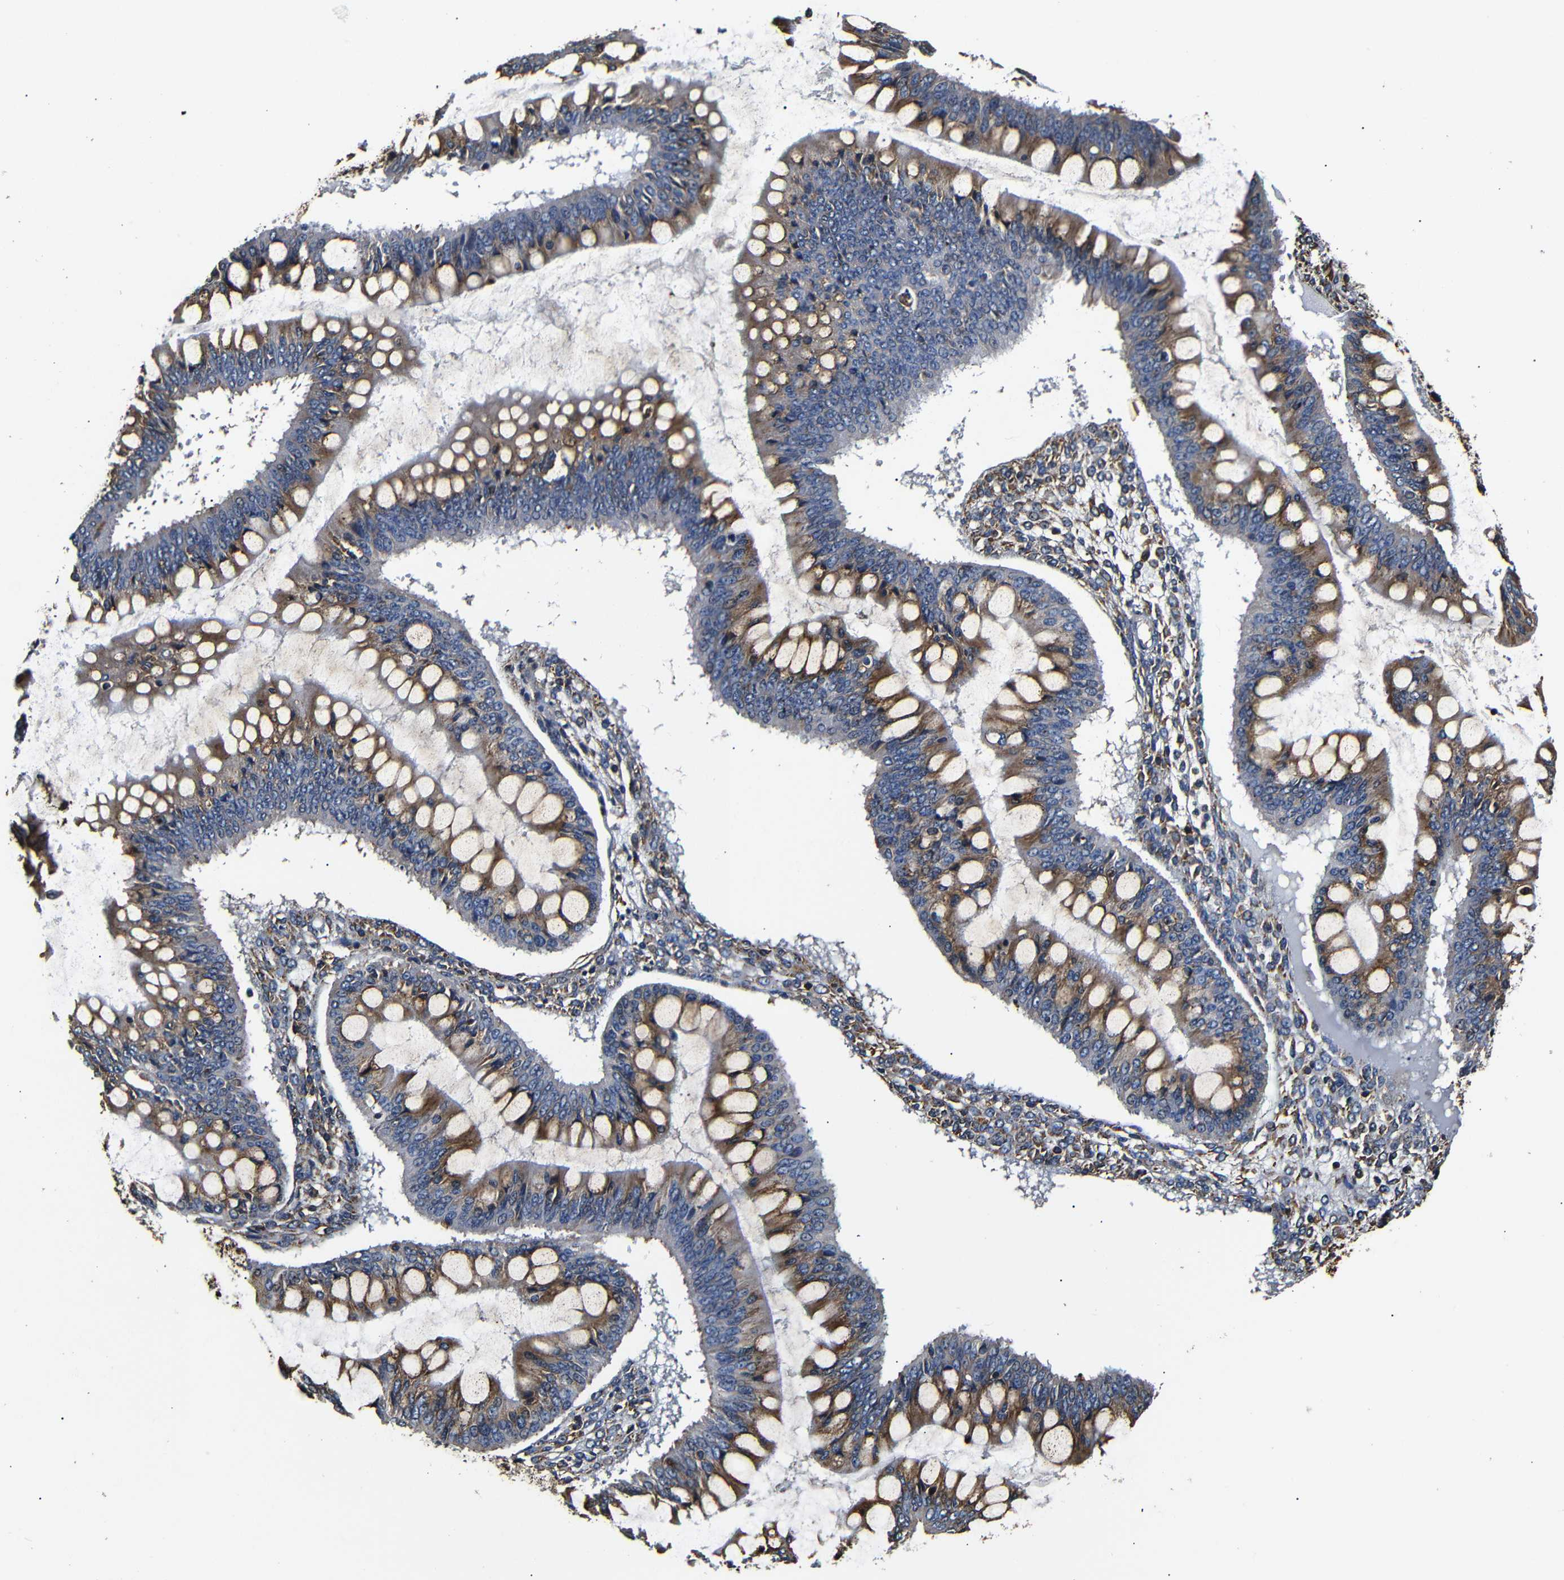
{"staining": {"intensity": "moderate", "quantity": ">75%", "location": "cytoplasmic/membranous"}, "tissue": "ovarian cancer", "cell_type": "Tumor cells", "image_type": "cancer", "snomed": [{"axis": "morphology", "description": "Cystadenocarcinoma, mucinous, NOS"}, {"axis": "topography", "description": "Ovary"}], "caption": "The image displays a brown stain indicating the presence of a protein in the cytoplasmic/membranous of tumor cells in ovarian mucinous cystadenocarcinoma.", "gene": "HHIP", "patient": {"sex": "female", "age": 73}}